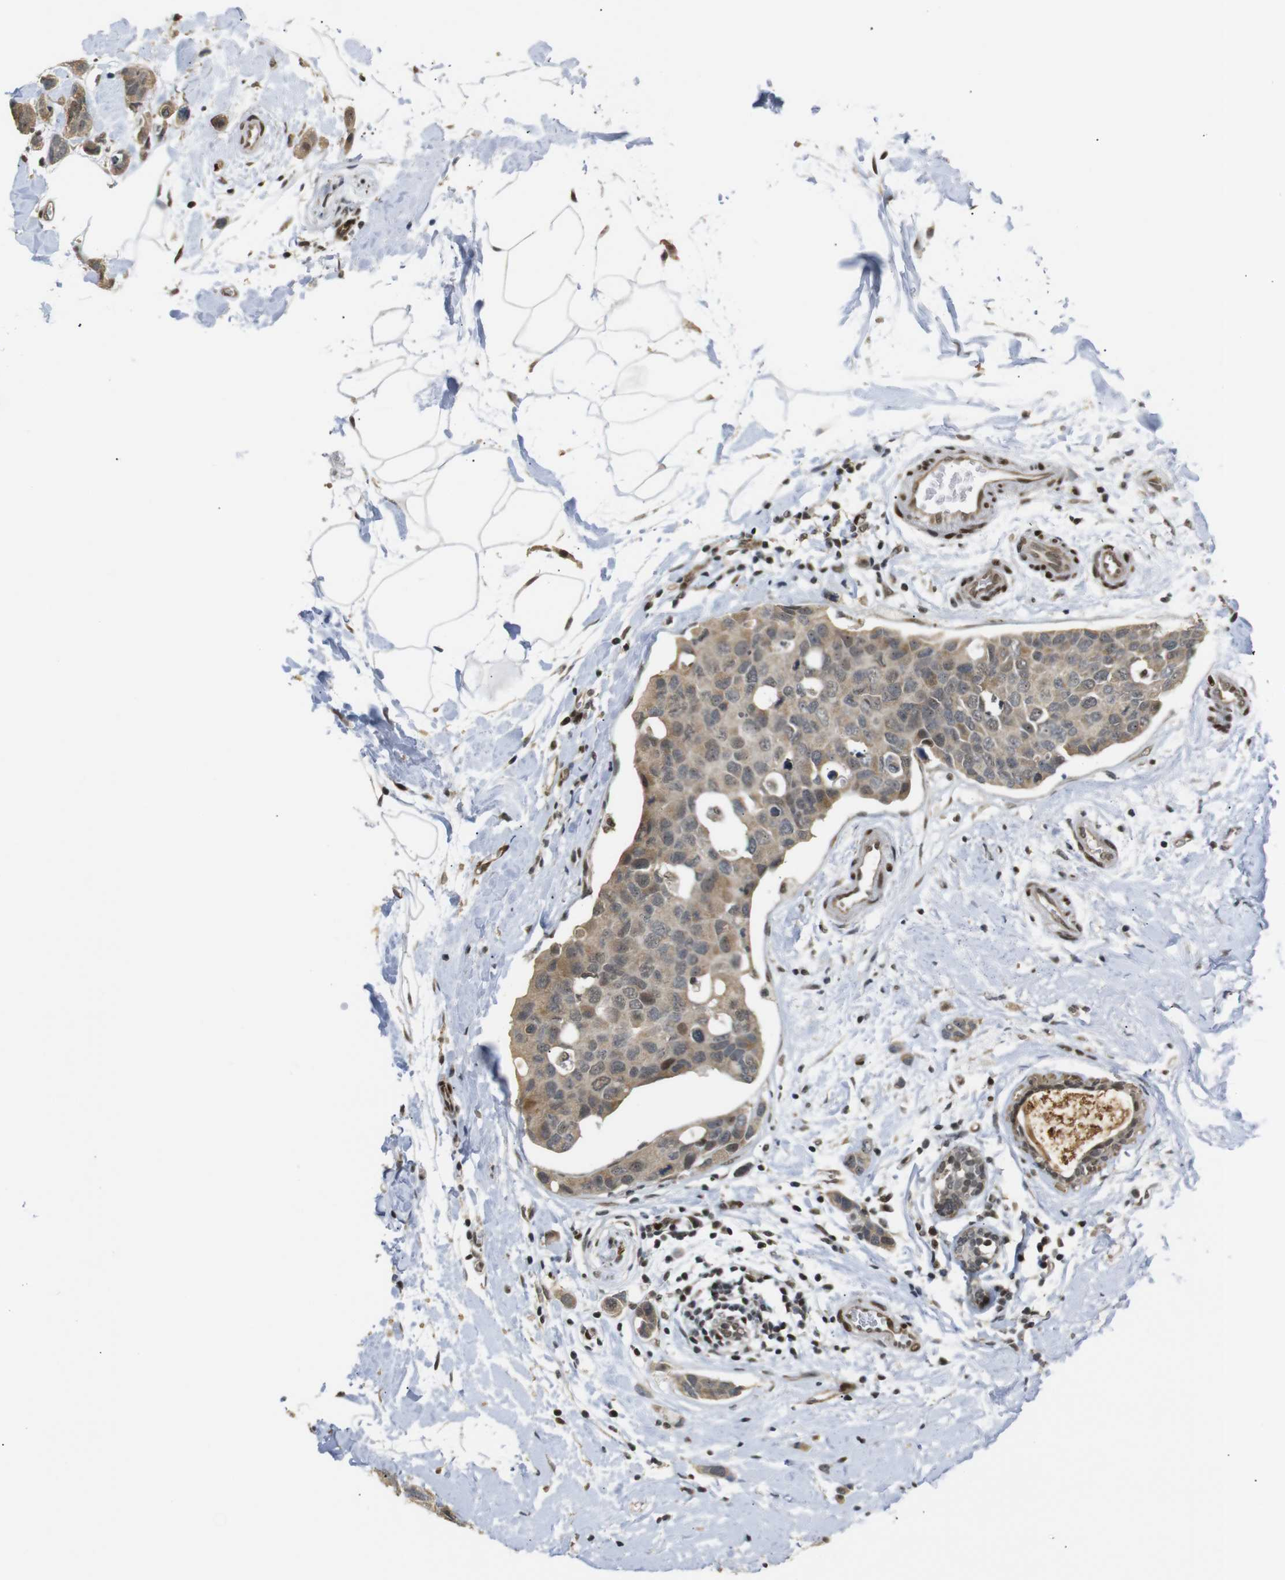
{"staining": {"intensity": "moderate", "quantity": ">75%", "location": "cytoplasmic/membranous,nuclear"}, "tissue": "breast cancer", "cell_type": "Tumor cells", "image_type": "cancer", "snomed": [{"axis": "morphology", "description": "Normal tissue, NOS"}, {"axis": "morphology", "description": "Duct carcinoma"}, {"axis": "topography", "description": "Breast"}], "caption": "Immunohistochemistry (DAB (3,3'-diaminobenzidine)) staining of breast intraductal carcinoma demonstrates moderate cytoplasmic/membranous and nuclear protein positivity in about >75% of tumor cells.", "gene": "TBX2", "patient": {"sex": "female", "age": 50}}